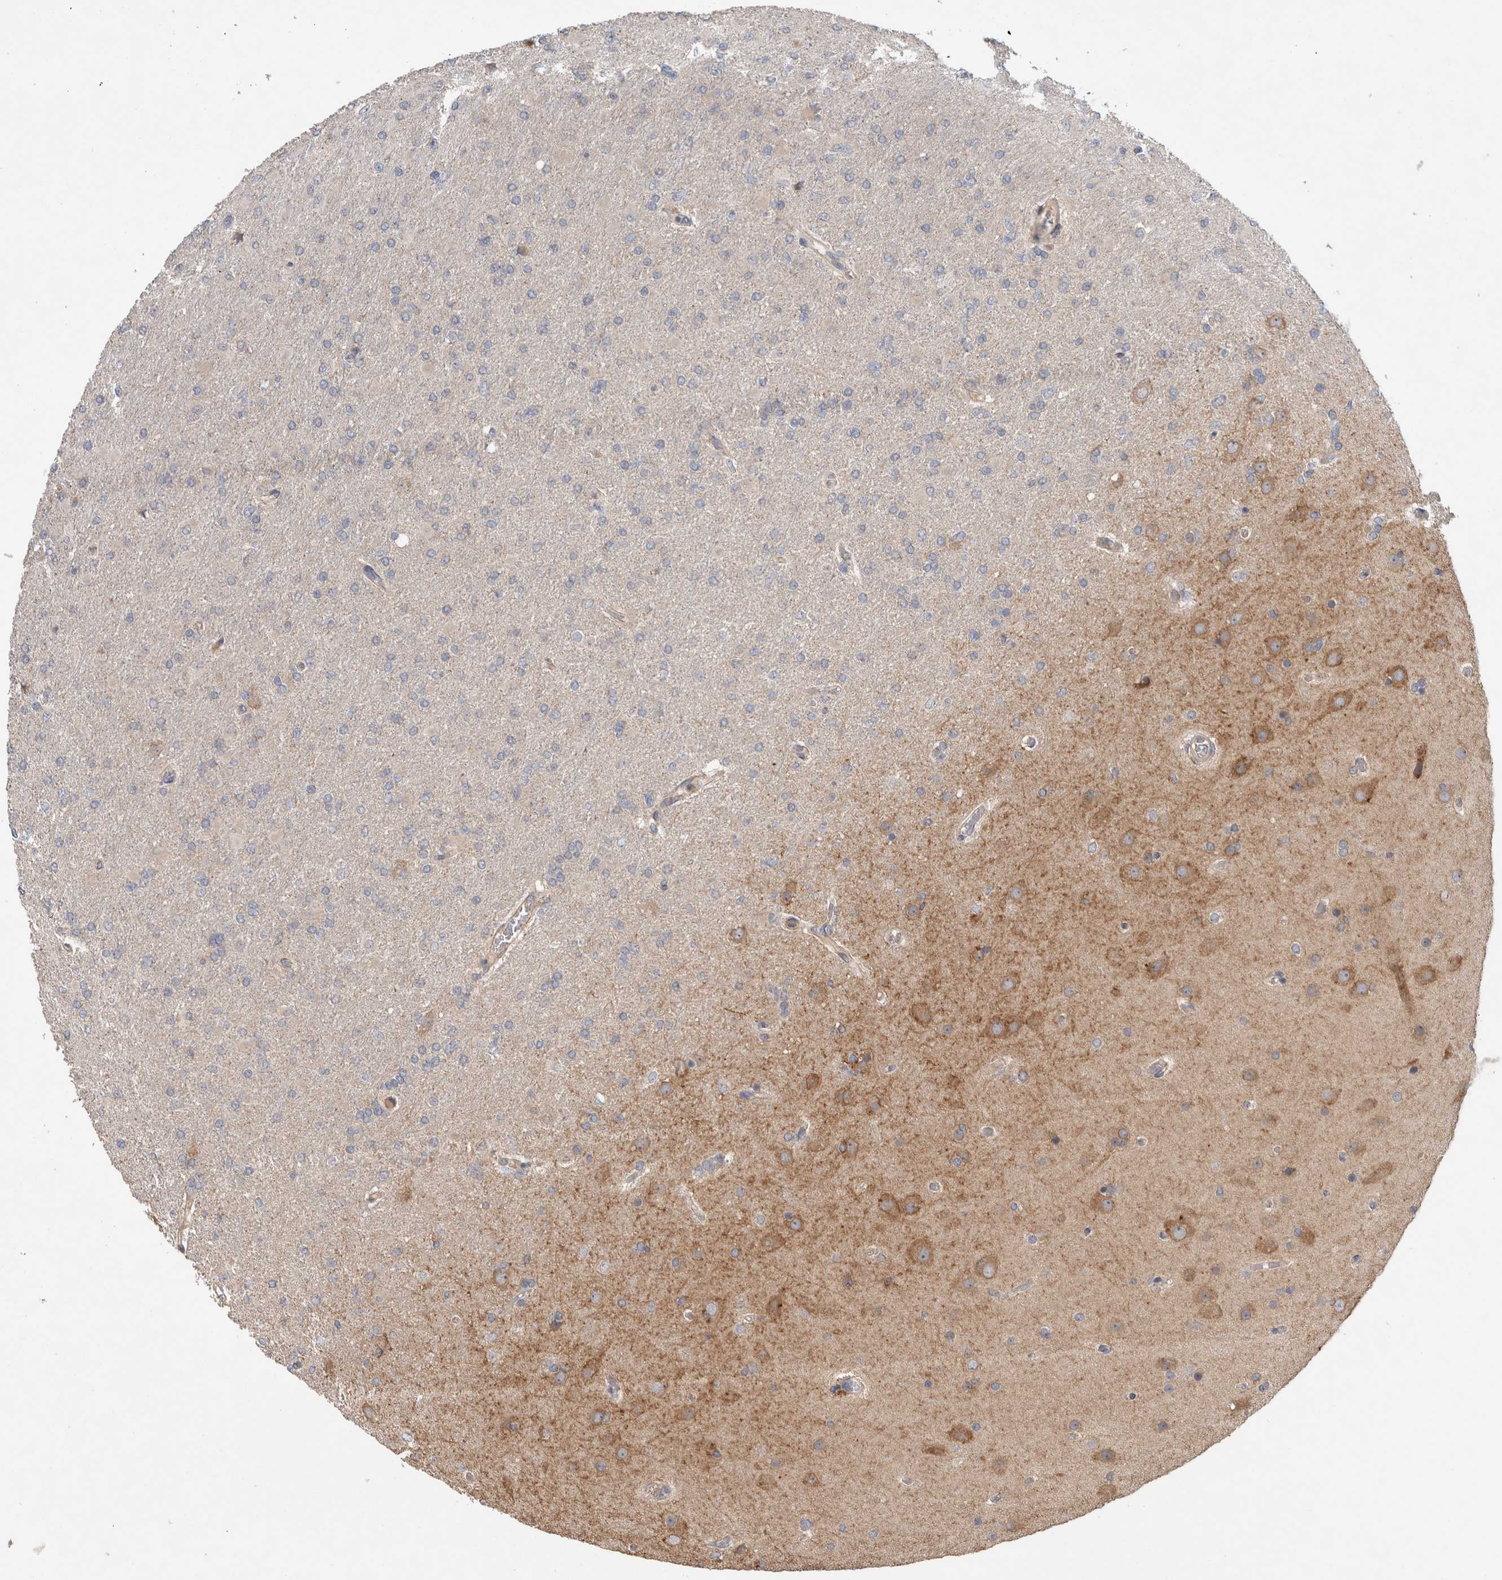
{"staining": {"intensity": "negative", "quantity": "none", "location": "none"}, "tissue": "glioma", "cell_type": "Tumor cells", "image_type": "cancer", "snomed": [{"axis": "morphology", "description": "Glioma, malignant, High grade"}, {"axis": "topography", "description": "Cerebral cortex"}], "caption": "This is a micrograph of IHC staining of glioma, which shows no staining in tumor cells.", "gene": "TARBP1", "patient": {"sex": "female", "age": 36}}